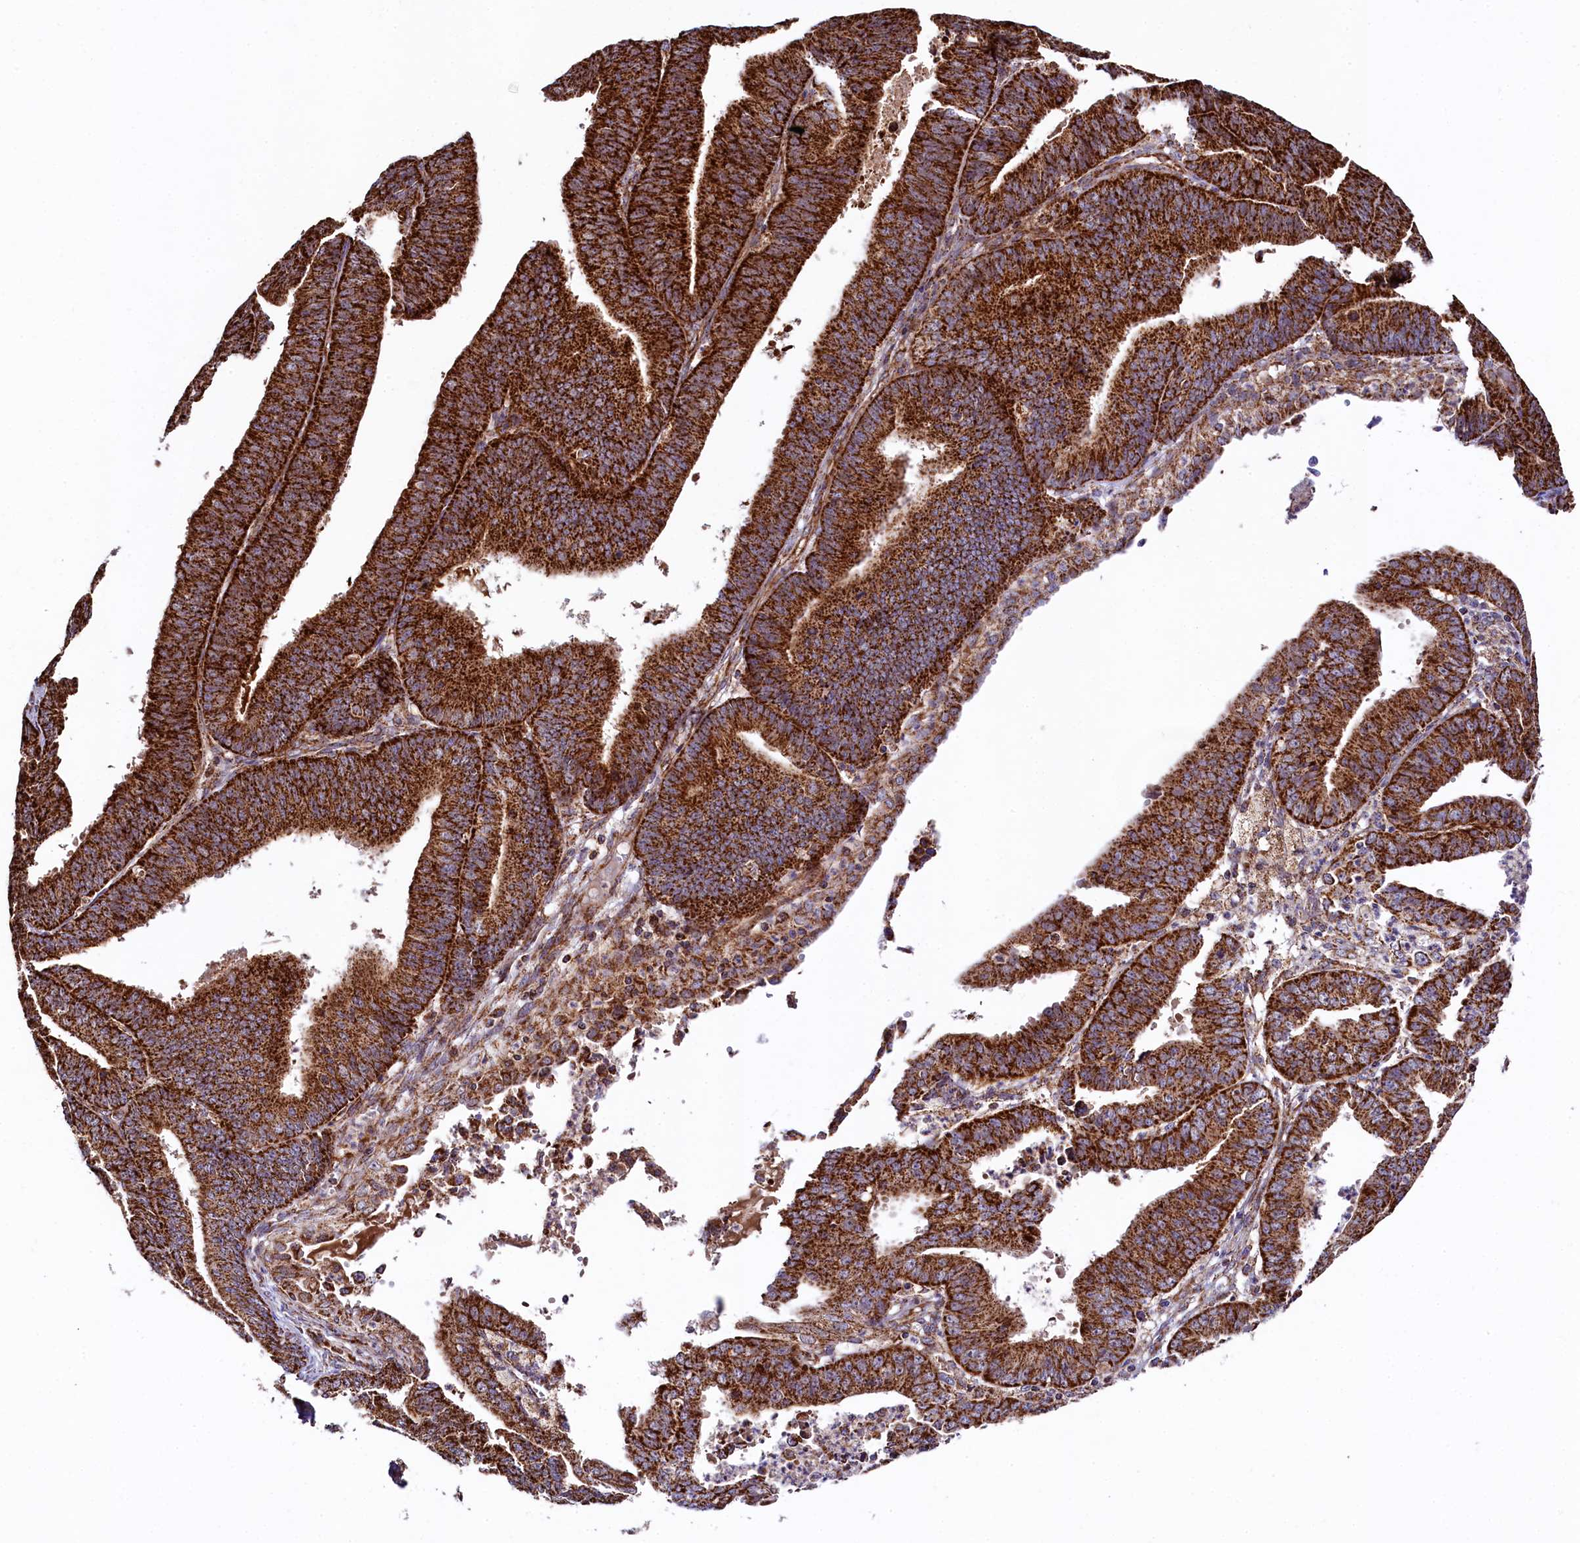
{"staining": {"intensity": "strong", "quantity": ">75%", "location": "cytoplasmic/membranous"}, "tissue": "endometrial cancer", "cell_type": "Tumor cells", "image_type": "cancer", "snomed": [{"axis": "morphology", "description": "Adenocarcinoma, NOS"}, {"axis": "topography", "description": "Endometrium"}], "caption": "Immunohistochemical staining of human endometrial cancer (adenocarcinoma) demonstrates strong cytoplasmic/membranous protein positivity in approximately >75% of tumor cells. The staining was performed using DAB (3,3'-diaminobenzidine), with brown indicating positive protein expression. Nuclei are stained blue with hematoxylin.", "gene": "CLYBL", "patient": {"sex": "female", "age": 73}}